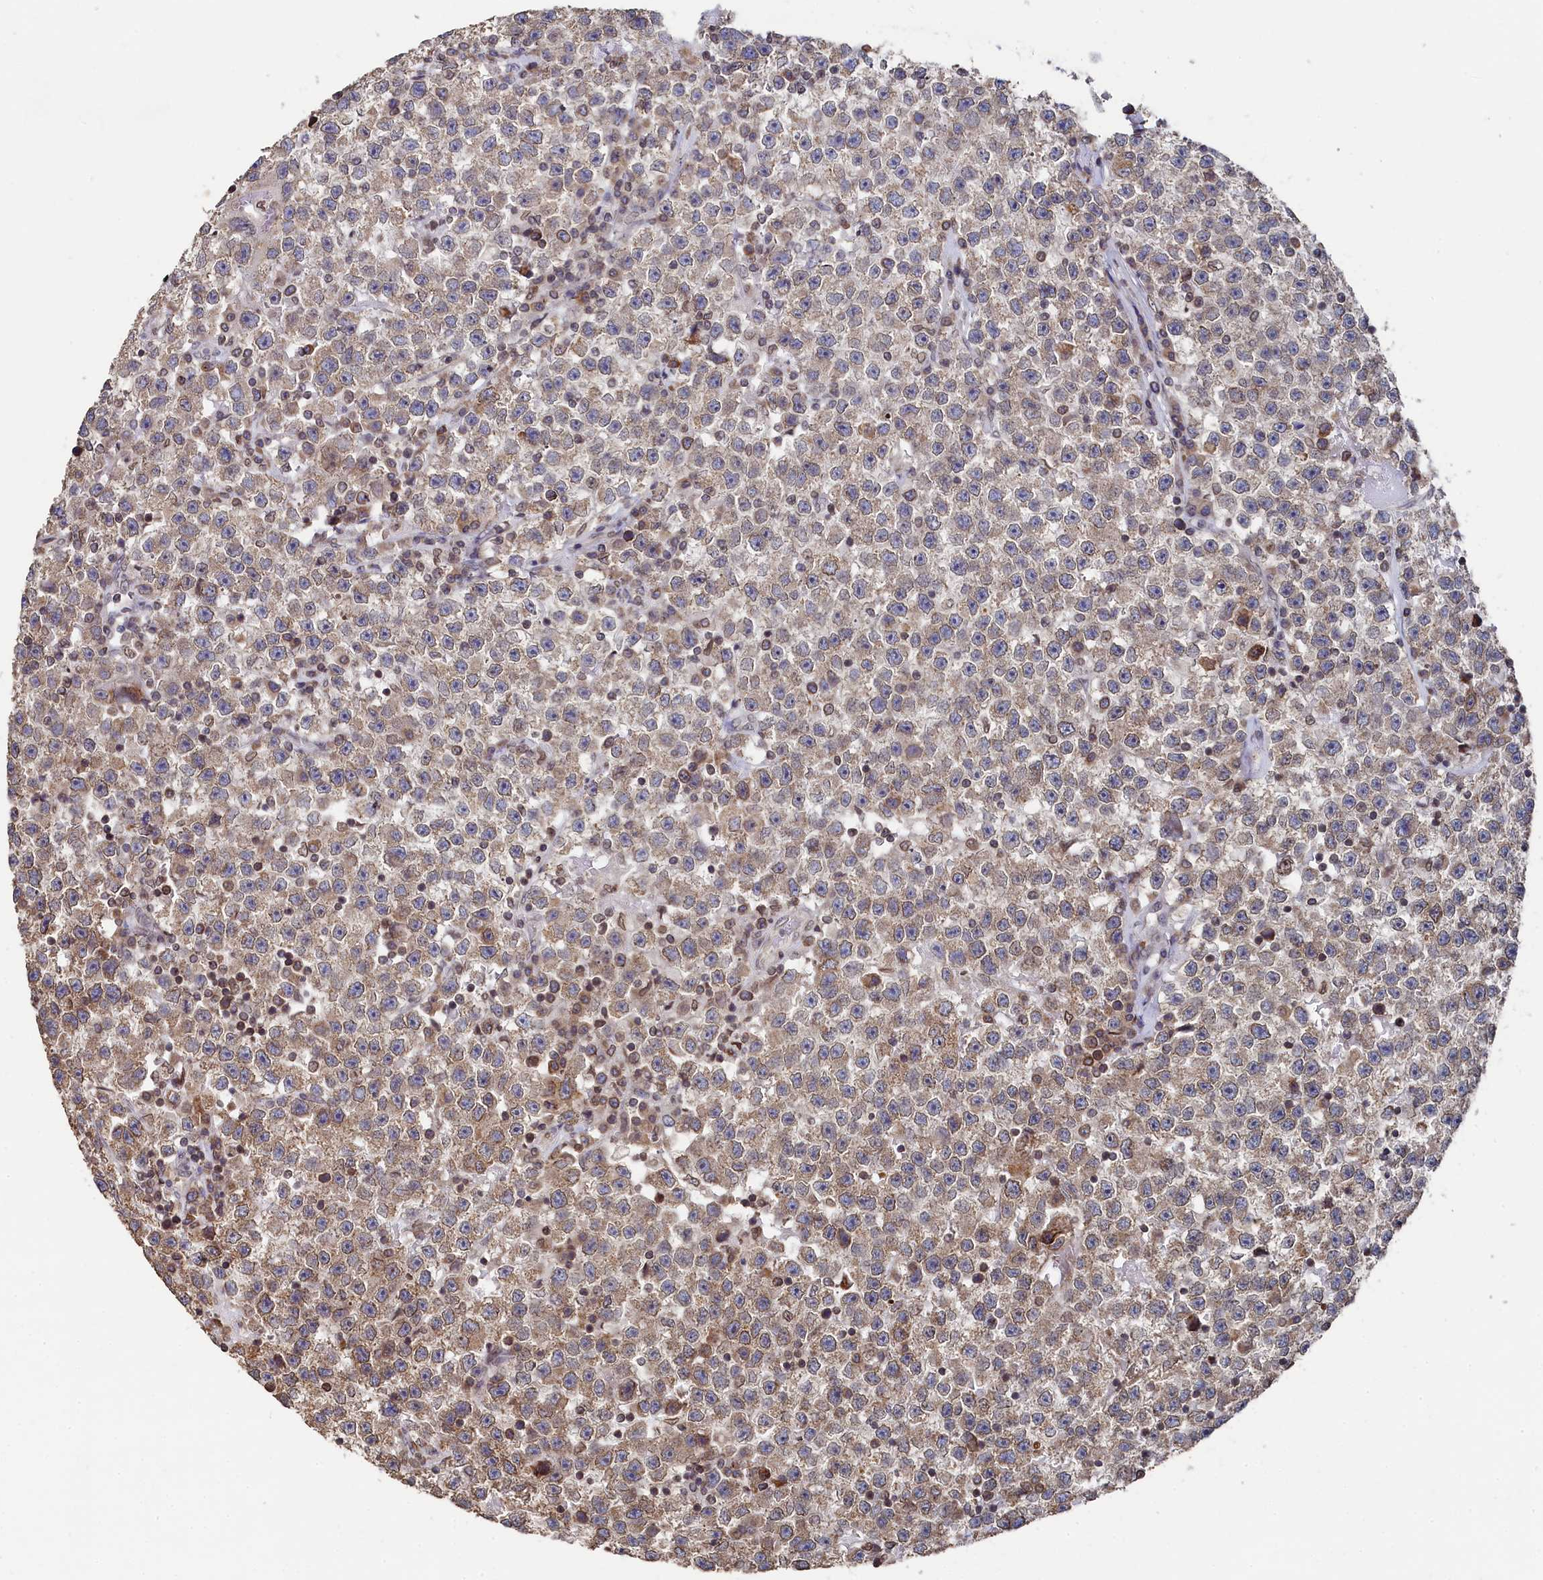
{"staining": {"intensity": "weak", "quantity": ">75%", "location": "cytoplasmic/membranous"}, "tissue": "testis cancer", "cell_type": "Tumor cells", "image_type": "cancer", "snomed": [{"axis": "morphology", "description": "Seminoma, NOS"}, {"axis": "topography", "description": "Testis"}], "caption": "High-power microscopy captured an immunohistochemistry histopathology image of testis cancer, revealing weak cytoplasmic/membranous staining in approximately >75% of tumor cells. (DAB (3,3'-diaminobenzidine) IHC, brown staining for protein, blue staining for nuclei).", "gene": "ANKEF1", "patient": {"sex": "male", "age": 22}}